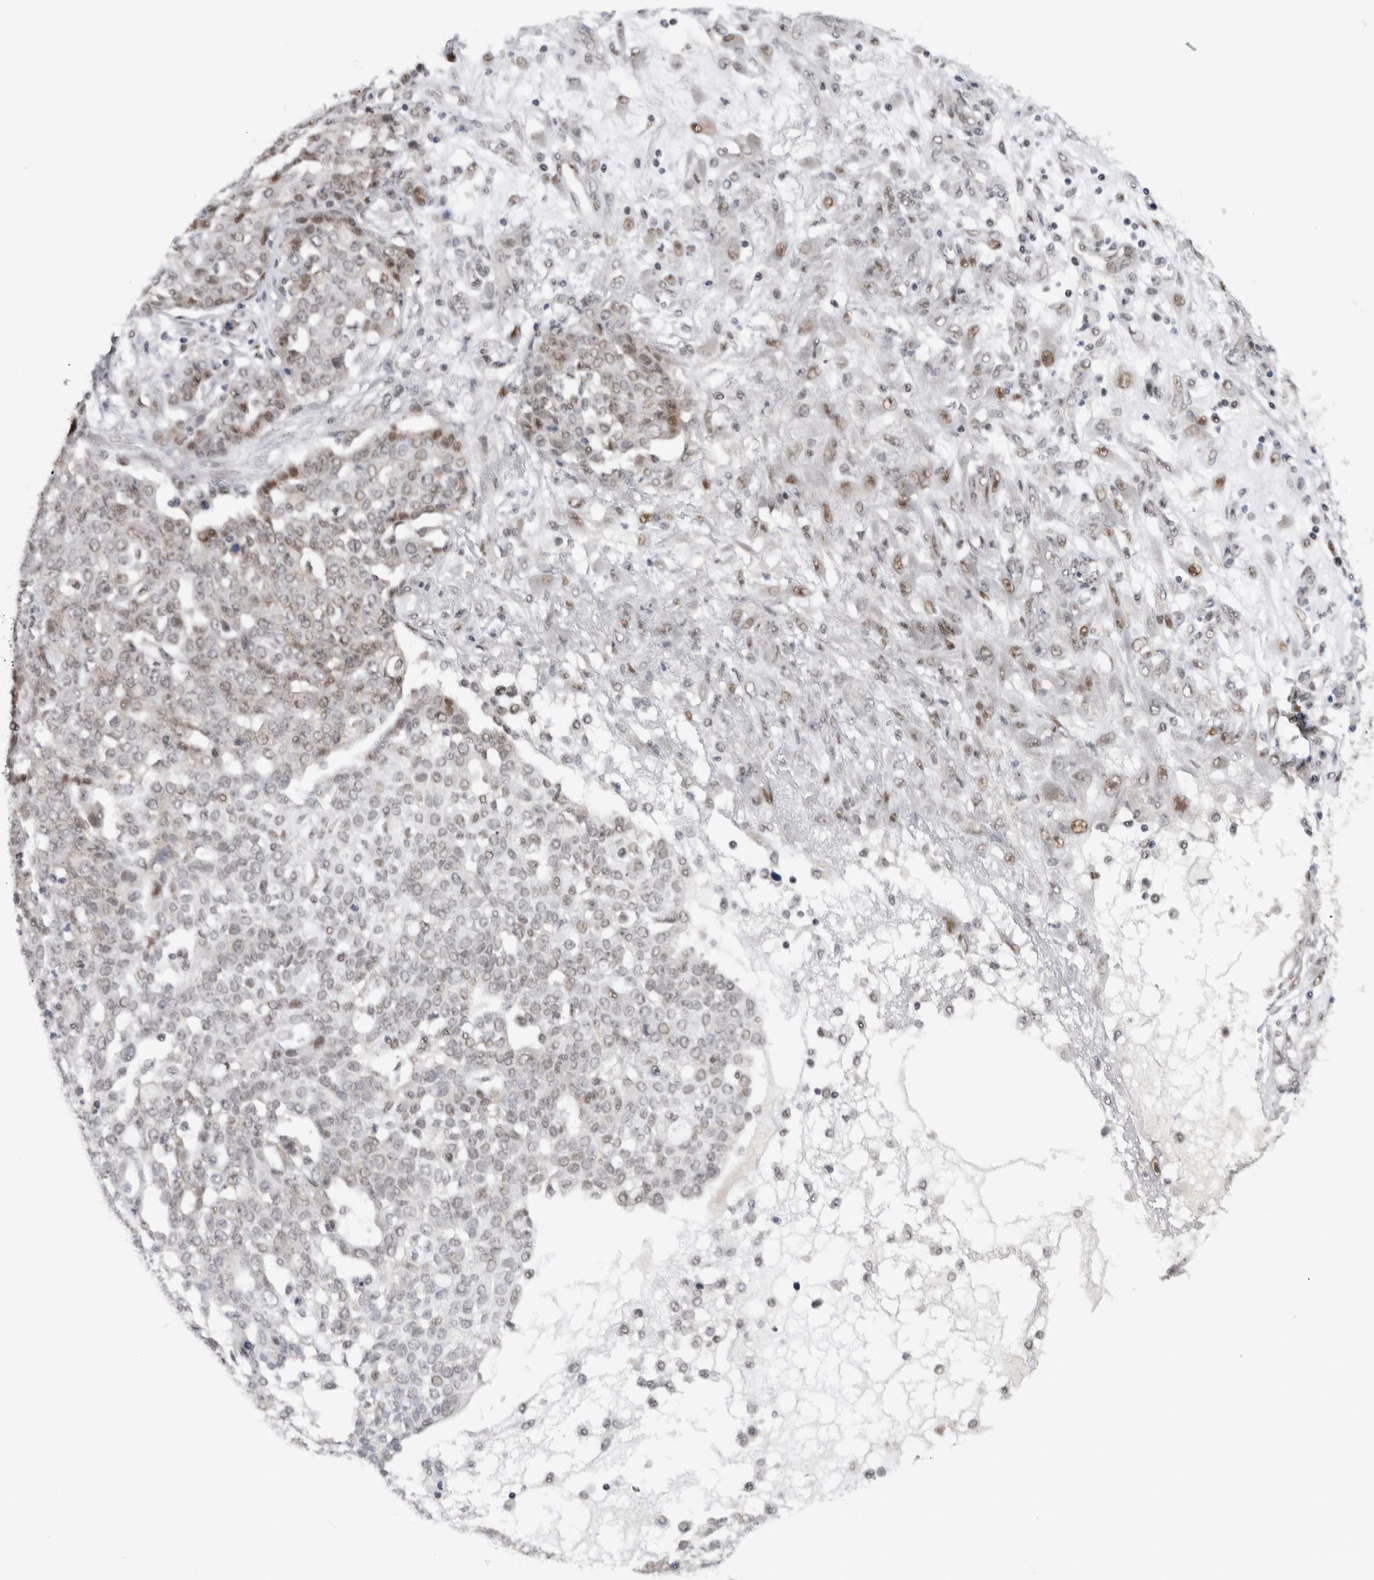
{"staining": {"intensity": "moderate", "quantity": "<25%", "location": "nuclear"}, "tissue": "ovarian cancer", "cell_type": "Tumor cells", "image_type": "cancer", "snomed": [{"axis": "morphology", "description": "Cystadenocarcinoma, serous, NOS"}, {"axis": "topography", "description": "Soft tissue"}, {"axis": "topography", "description": "Ovary"}], "caption": "Ovarian serous cystadenocarcinoma was stained to show a protein in brown. There is low levels of moderate nuclear staining in about <25% of tumor cells.", "gene": "HESX1", "patient": {"sex": "female", "age": 57}}